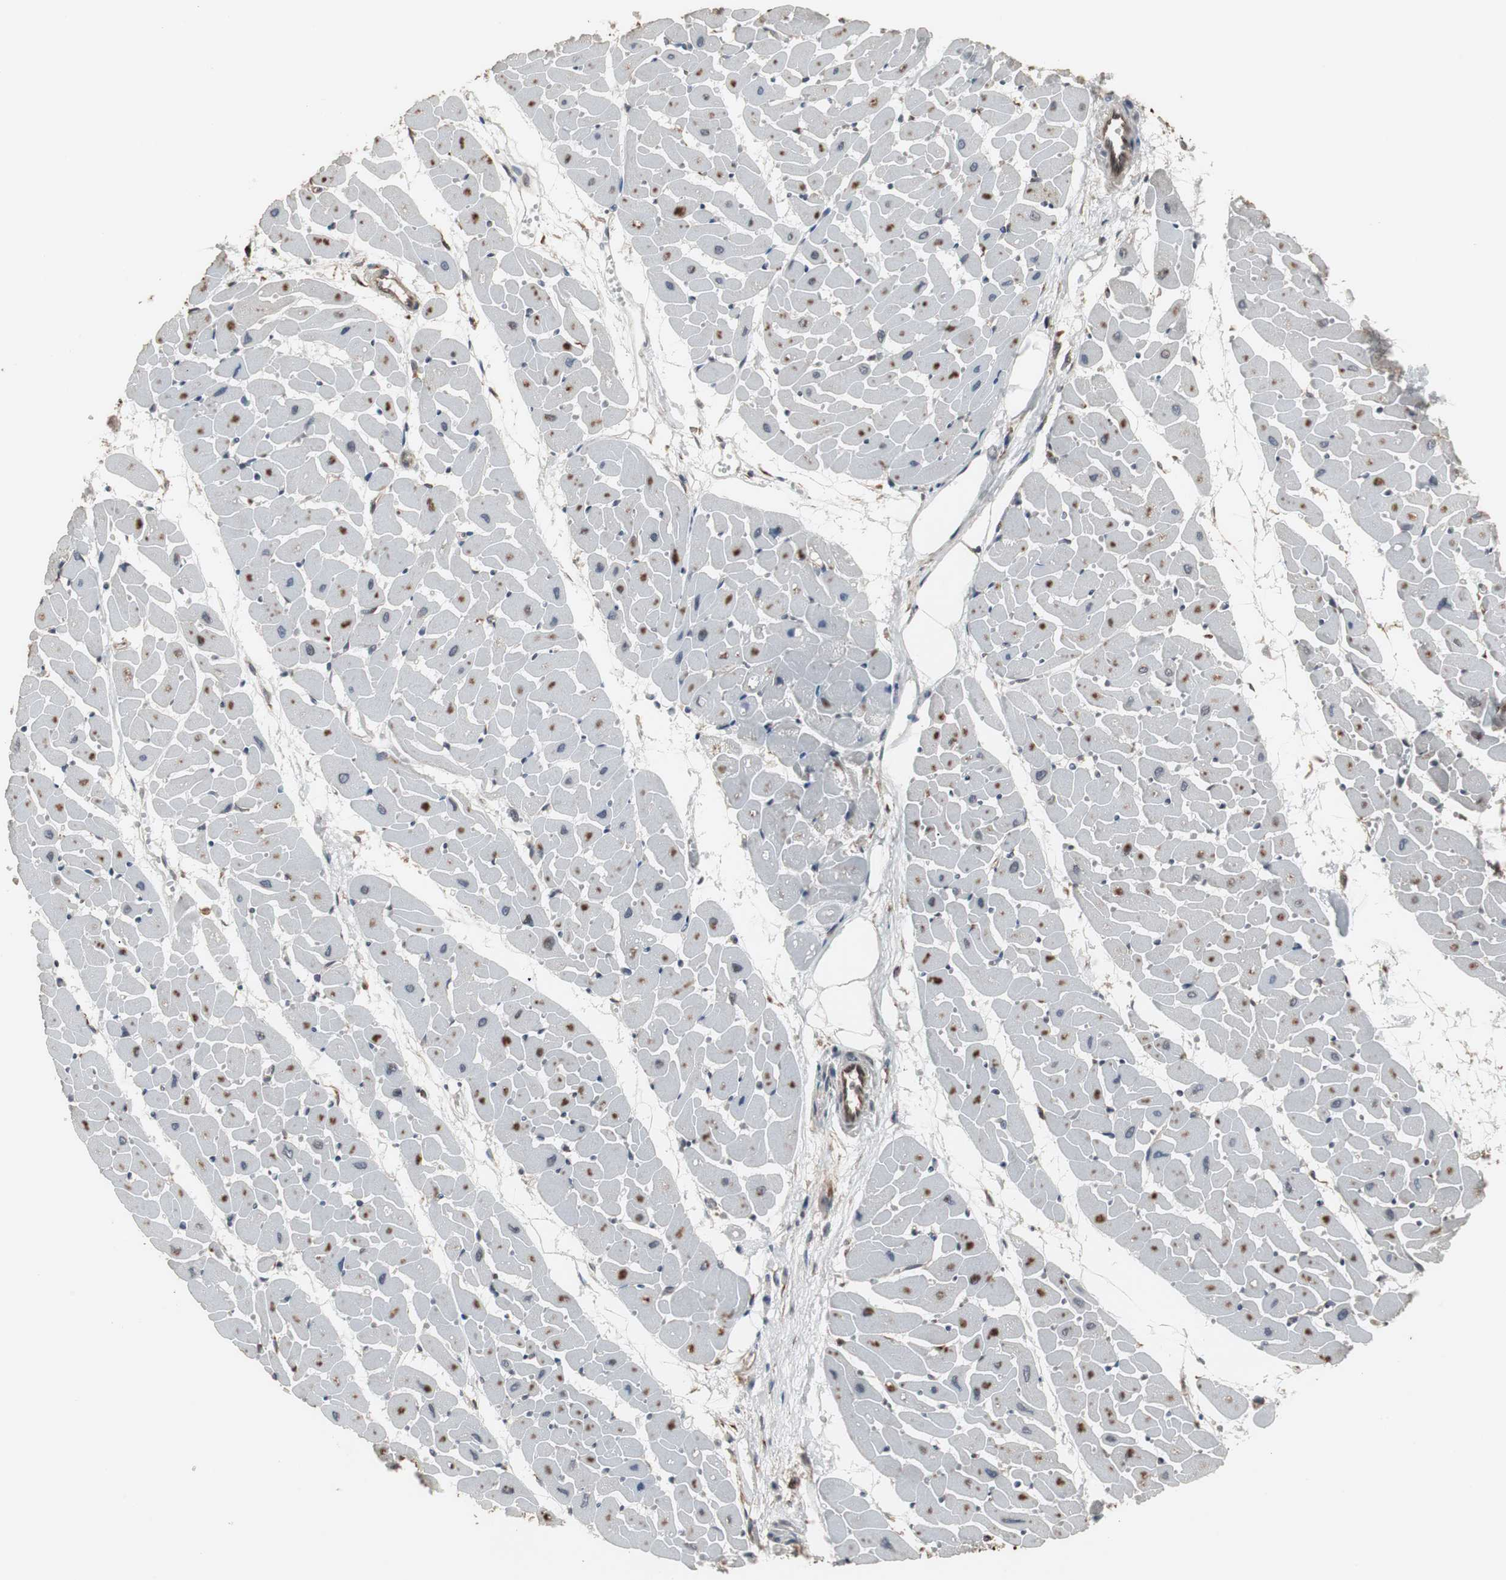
{"staining": {"intensity": "negative", "quantity": "none", "location": "none"}, "tissue": "heart muscle", "cell_type": "Cardiomyocytes", "image_type": "normal", "snomed": [{"axis": "morphology", "description": "Normal tissue, NOS"}, {"axis": "topography", "description": "Heart"}], "caption": "IHC of benign heart muscle exhibits no expression in cardiomyocytes. The staining is performed using DAB (3,3'-diaminobenzidine) brown chromogen with nuclei counter-stained in using hematoxylin.", "gene": "ATP2B2", "patient": {"sex": "female", "age": 19}}